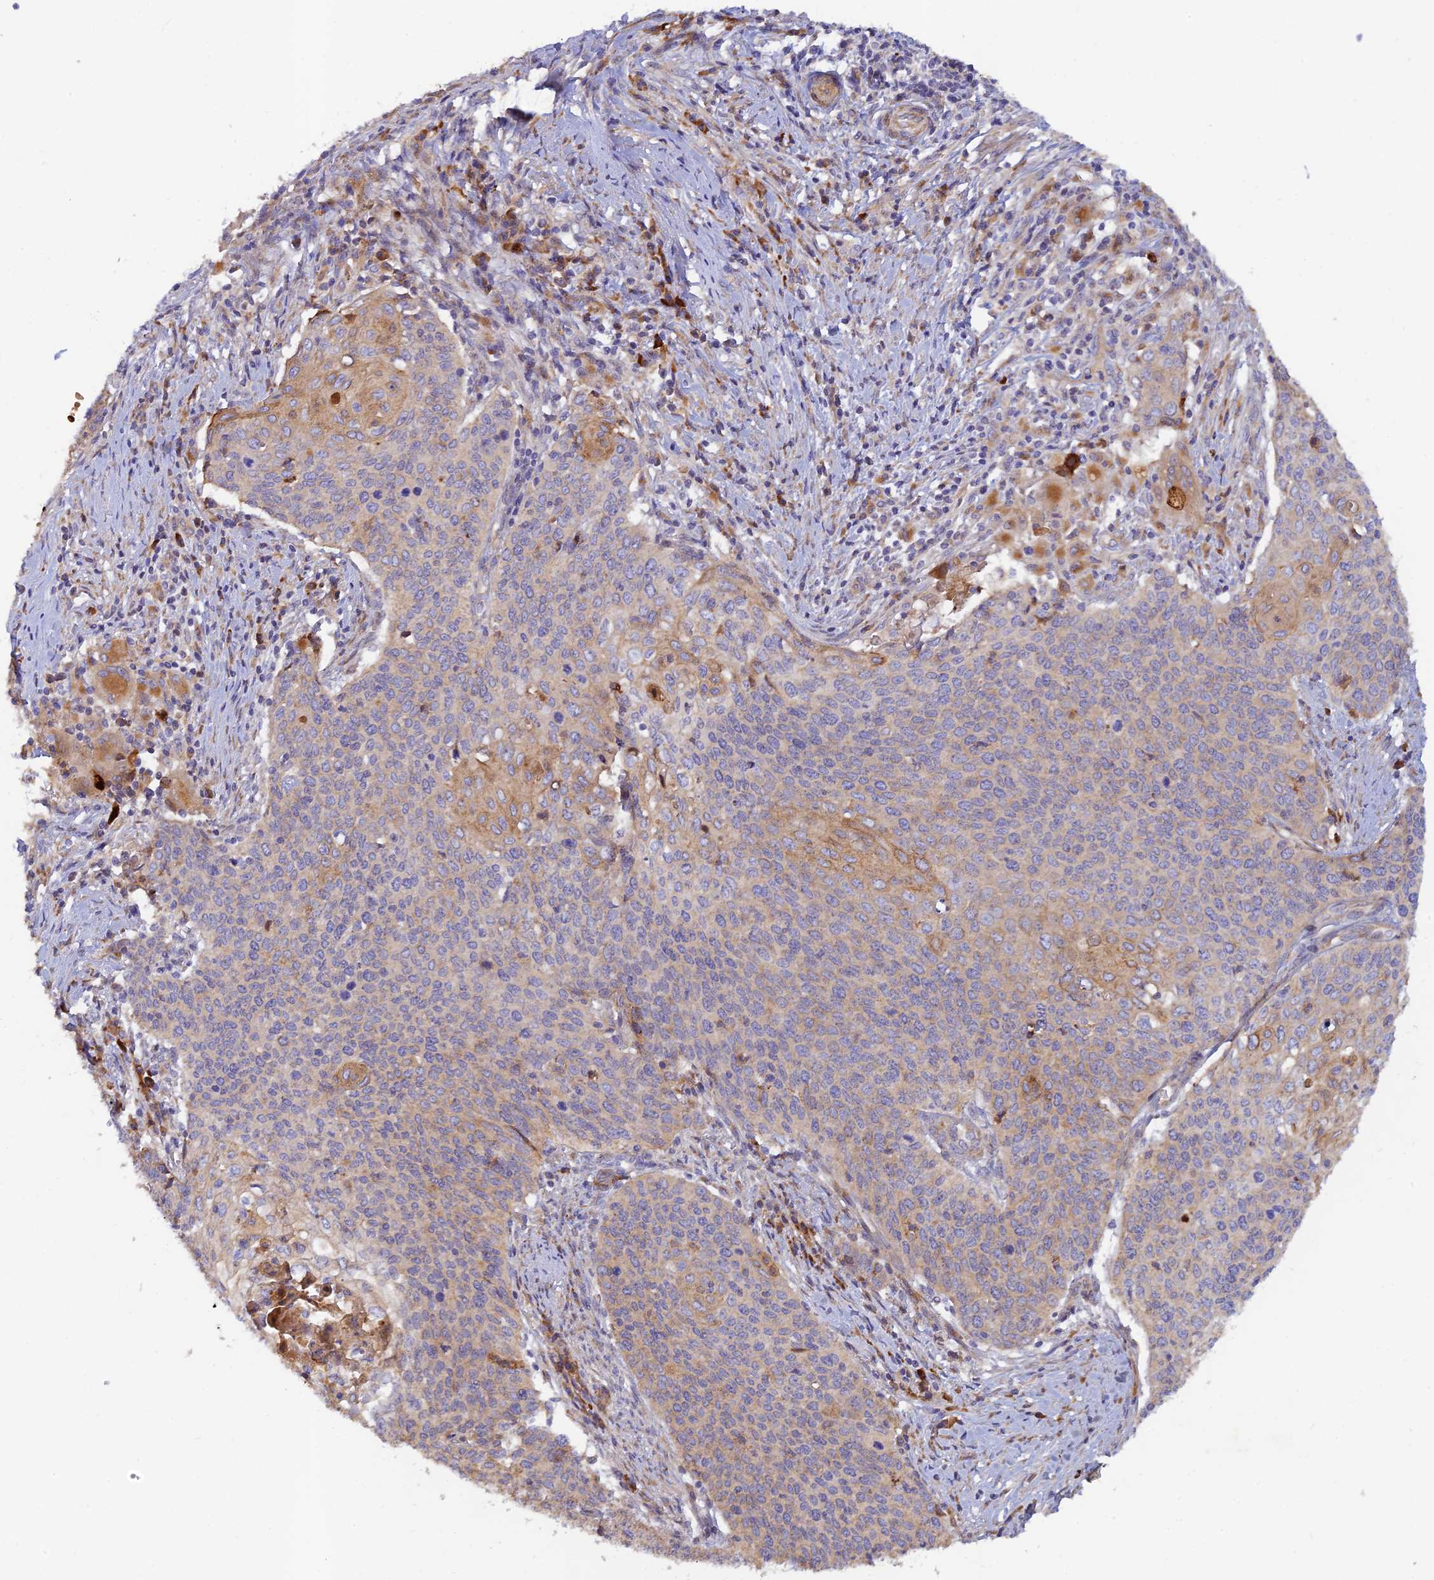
{"staining": {"intensity": "weak", "quantity": "25%-75%", "location": "cytoplasmic/membranous"}, "tissue": "cervical cancer", "cell_type": "Tumor cells", "image_type": "cancer", "snomed": [{"axis": "morphology", "description": "Squamous cell carcinoma, NOS"}, {"axis": "topography", "description": "Cervix"}], "caption": "The photomicrograph demonstrates staining of cervical cancer, revealing weak cytoplasmic/membranous protein expression (brown color) within tumor cells. (DAB IHC, brown staining for protein, blue staining for nuclei).", "gene": "GMCL1", "patient": {"sex": "female", "age": 39}}